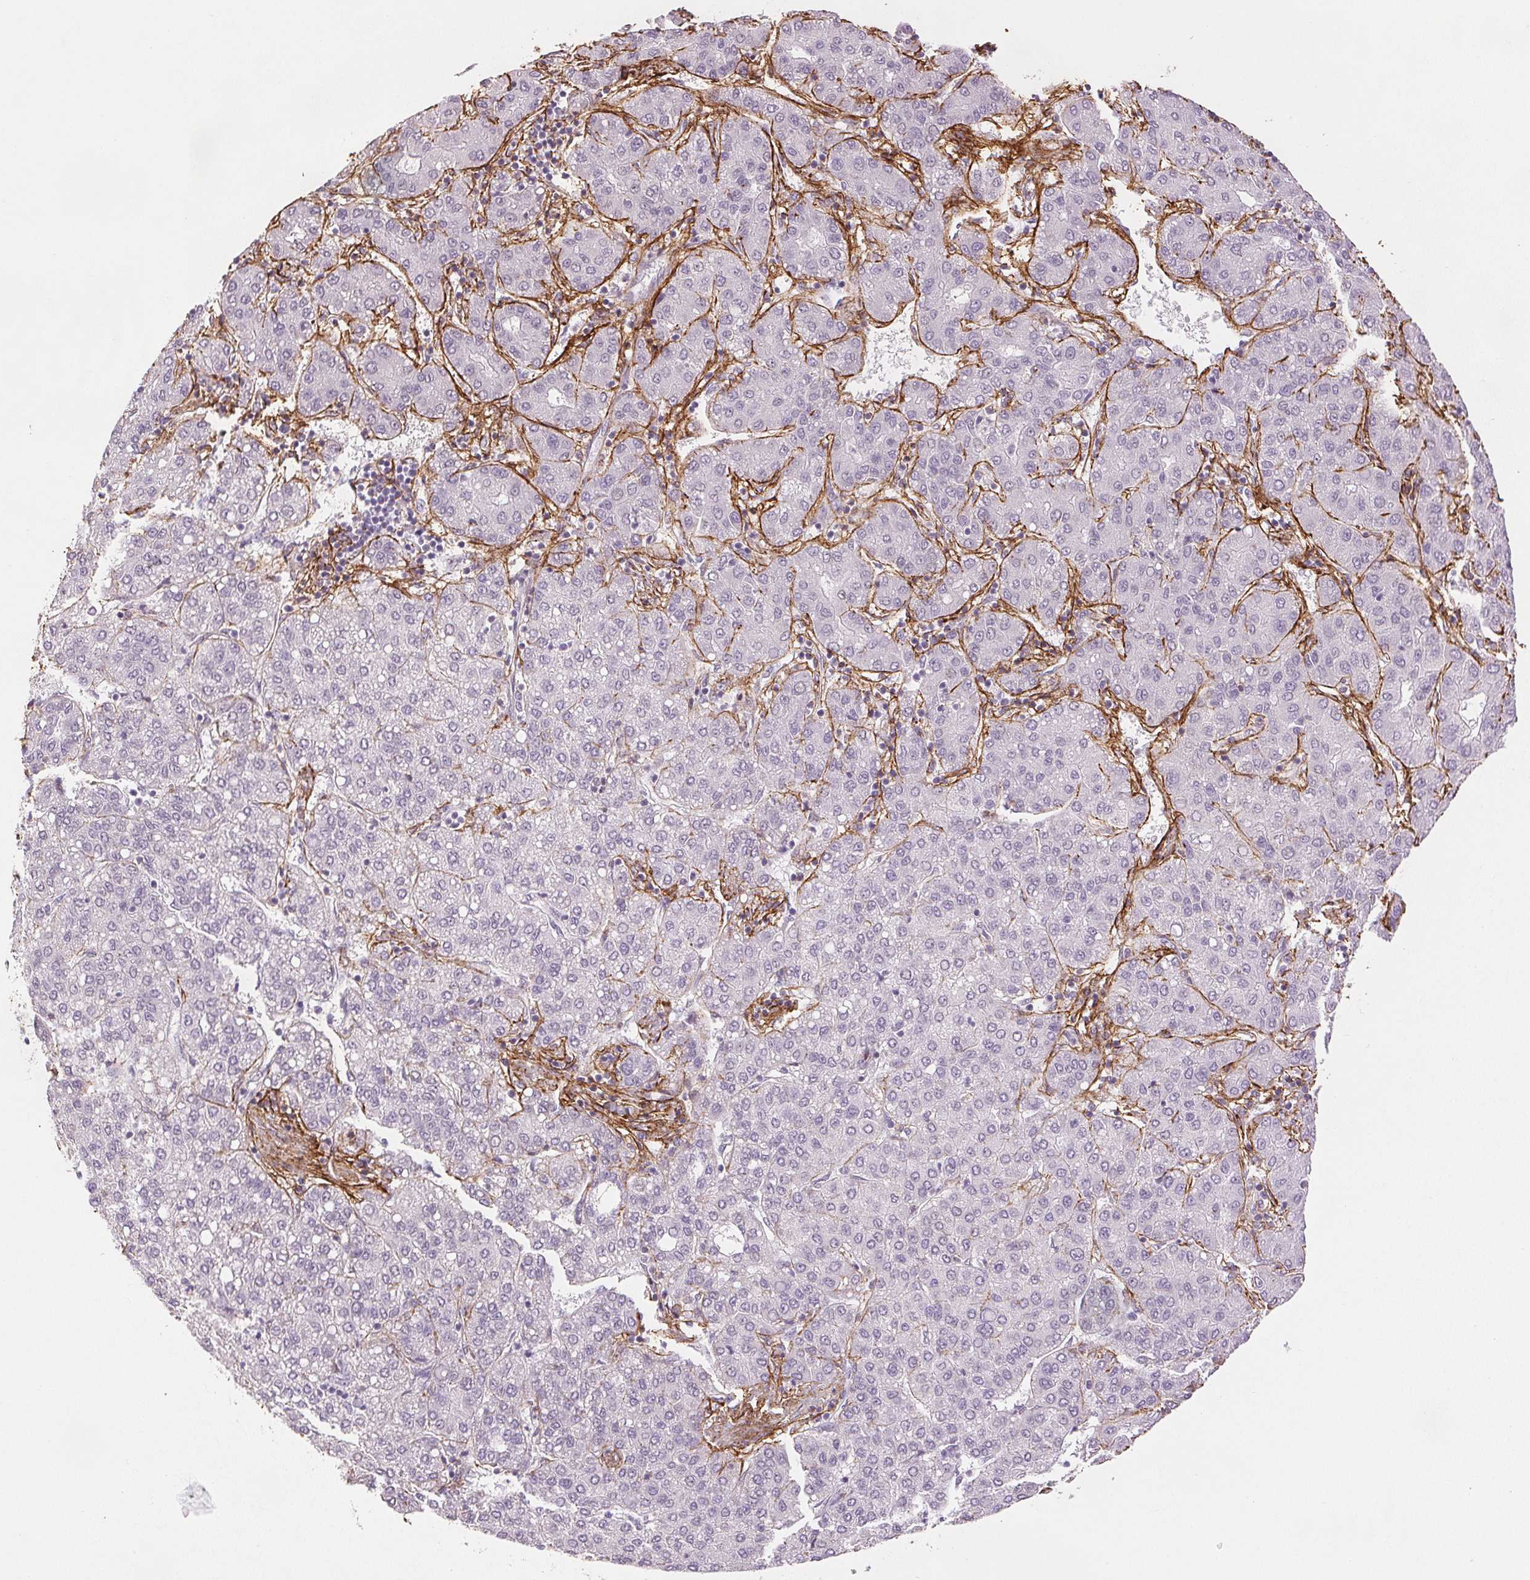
{"staining": {"intensity": "negative", "quantity": "none", "location": "none"}, "tissue": "liver cancer", "cell_type": "Tumor cells", "image_type": "cancer", "snomed": [{"axis": "morphology", "description": "Carcinoma, Hepatocellular, NOS"}, {"axis": "topography", "description": "Liver"}], "caption": "A high-resolution image shows IHC staining of hepatocellular carcinoma (liver), which displays no significant positivity in tumor cells. (DAB (3,3'-diaminobenzidine) immunohistochemistry with hematoxylin counter stain).", "gene": "FBN1", "patient": {"sex": "male", "age": 65}}